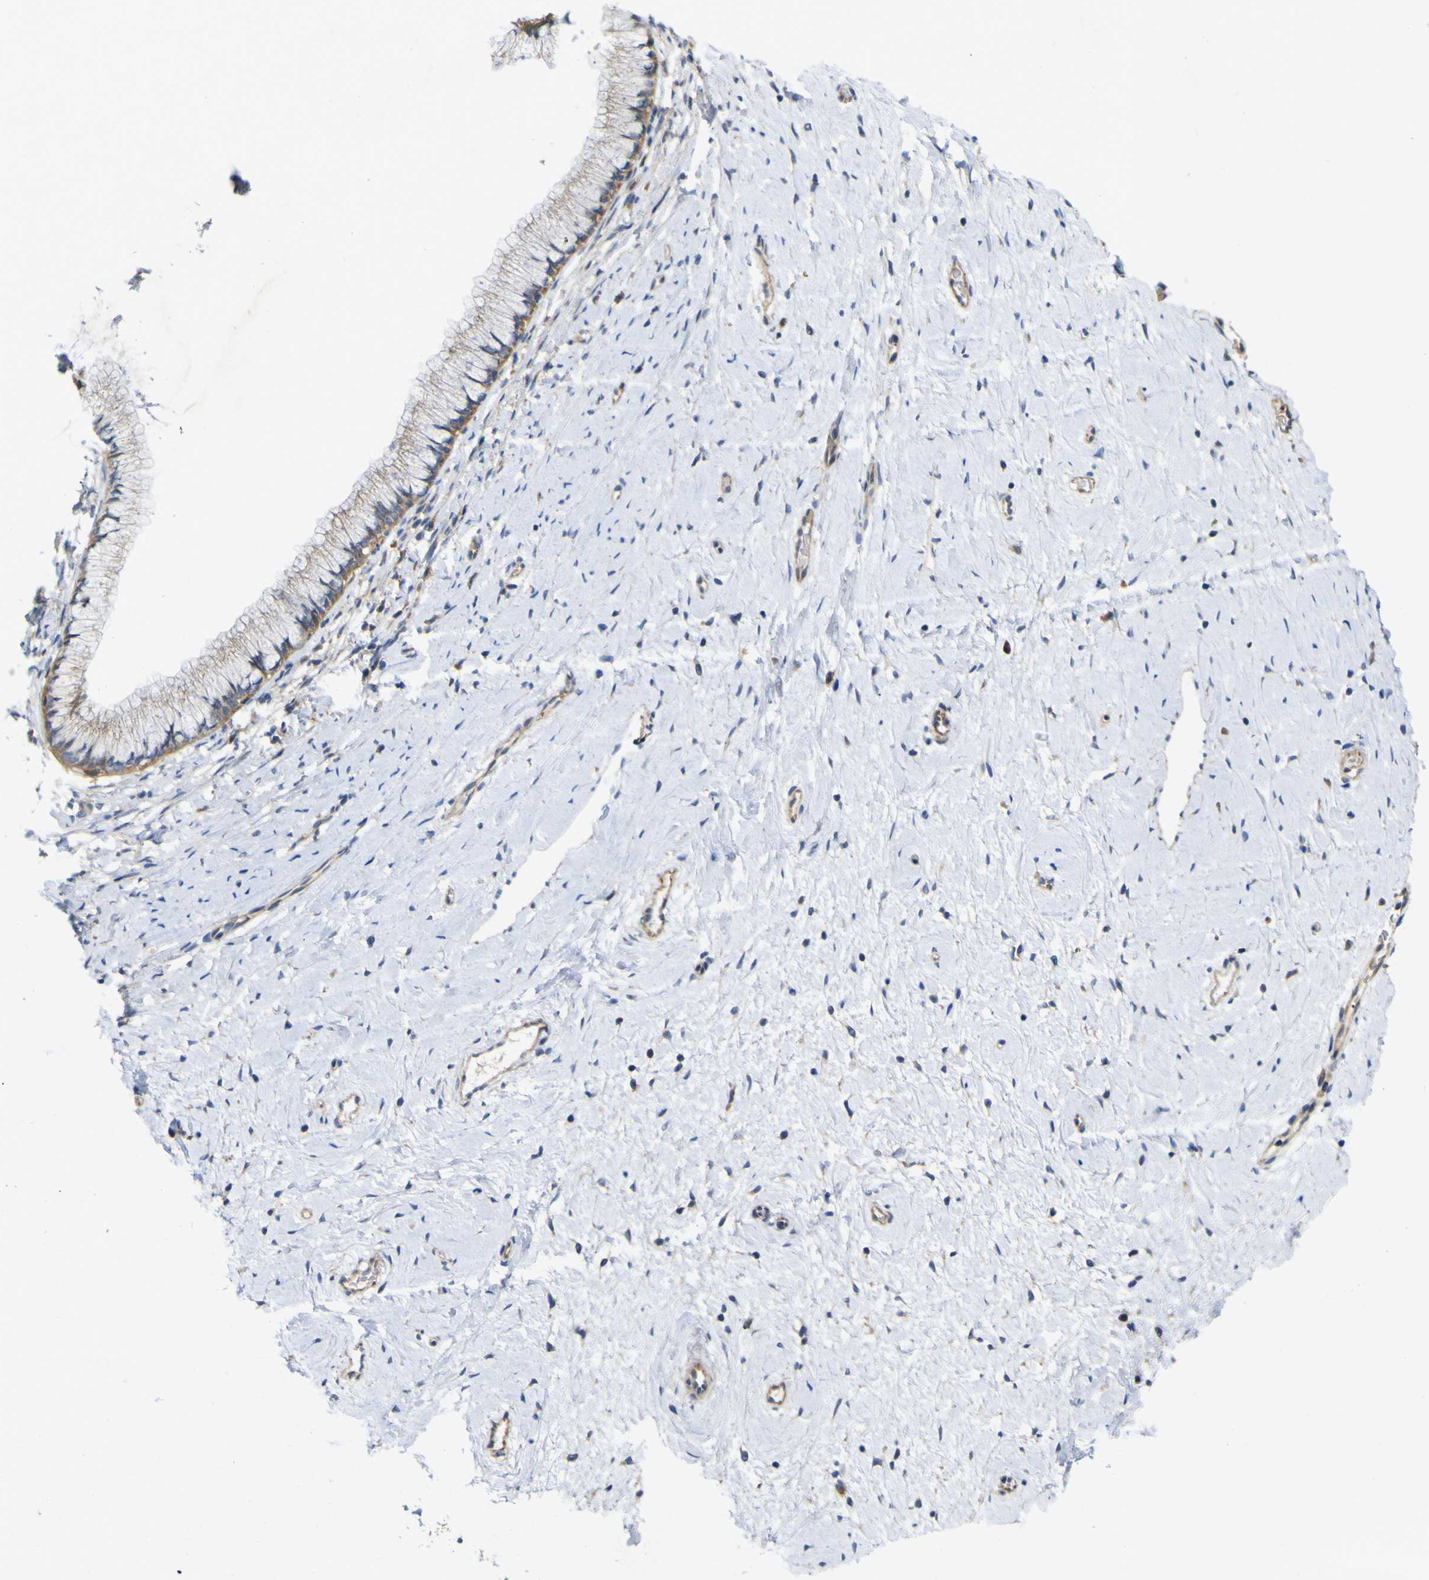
{"staining": {"intensity": "moderate", "quantity": "25%-75%", "location": "cytoplasmic/membranous"}, "tissue": "cervix", "cell_type": "Glandular cells", "image_type": "normal", "snomed": [{"axis": "morphology", "description": "Normal tissue, NOS"}, {"axis": "topography", "description": "Cervix"}], "caption": "The image demonstrates a brown stain indicating the presence of a protein in the cytoplasmic/membranous of glandular cells in cervix. (Brightfield microscopy of DAB IHC at high magnification).", "gene": "MYEOV", "patient": {"sex": "female", "age": 39}}